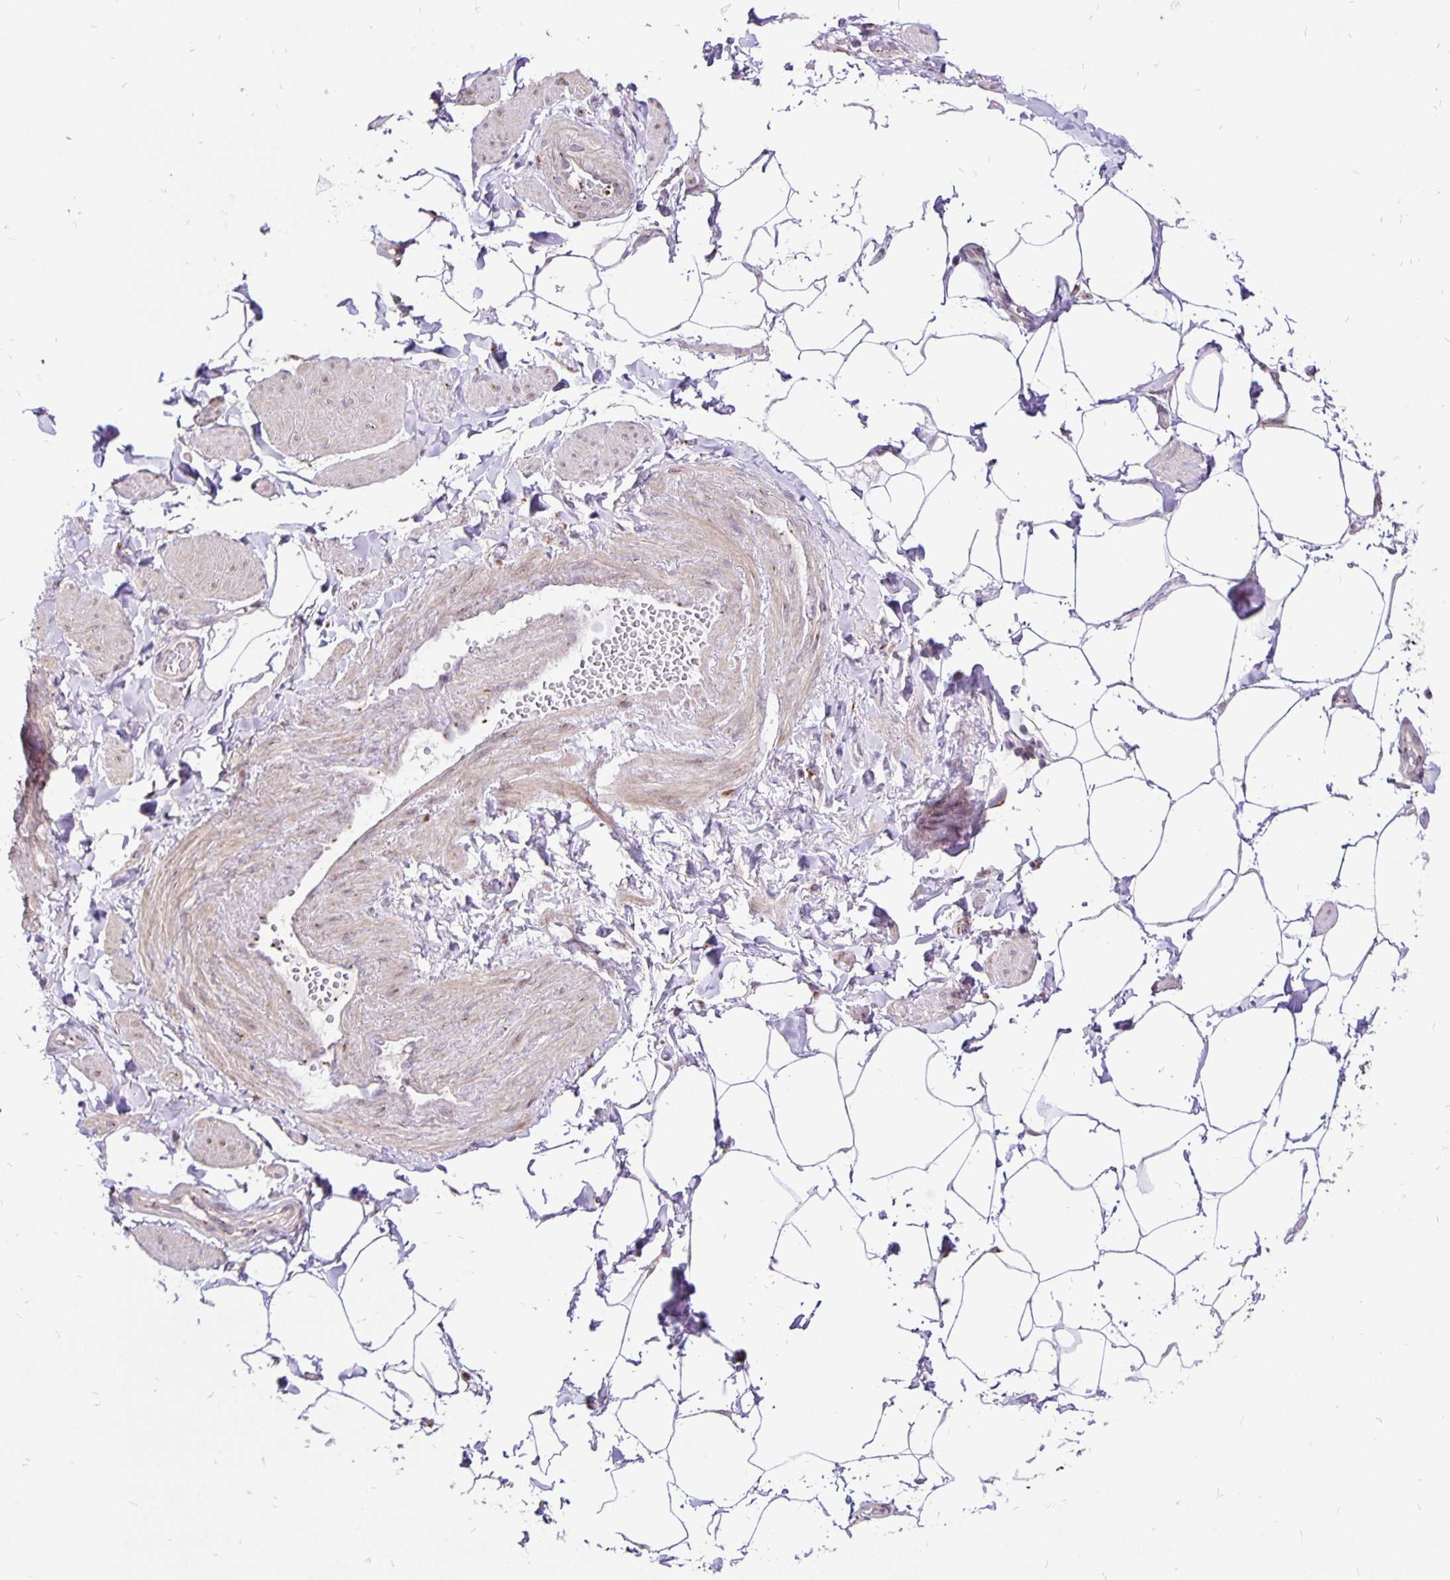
{"staining": {"intensity": "negative", "quantity": "none", "location": "none"}, "tissue": "adipose tissue", "cell_type": "Adipocytes", "image_type": "normal", "snomed": [{"axis": "morphology", "description": "Normal tissue, NOS"}, {"axis": "topography", "description": "Epididymis"}, {"axis": "topography", "description": "Peripheral nerve tissue"}], "caption": "A high-resolution micrograph shows IHC staining of normal adipose tissue, which displays no significant expression in adipocytes.", "gene": "GOLGA5", "patient": {"sex": "male", "age": 32}}